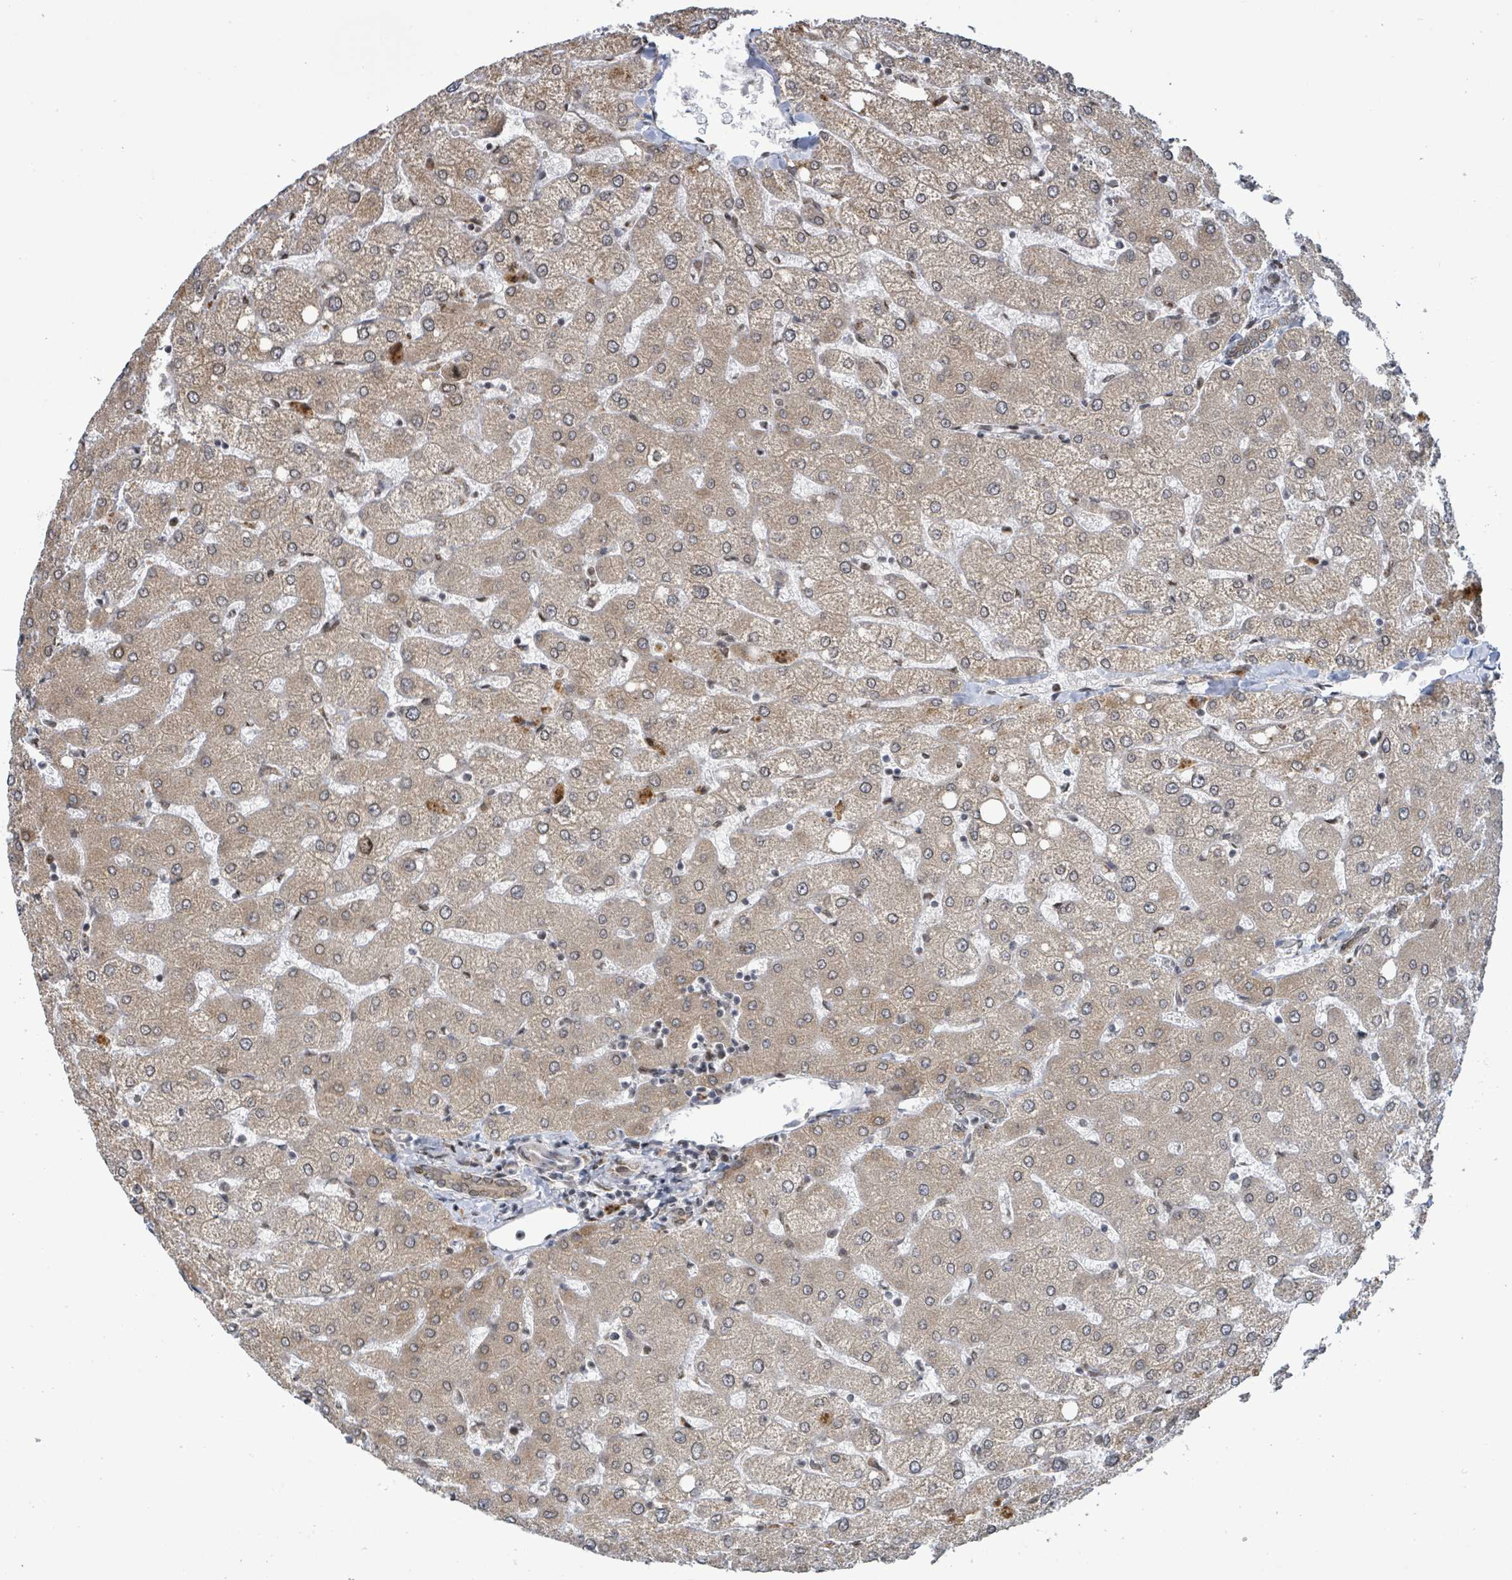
{"staining": {"intensity": "weak", "quantity": ">75%", "location": "cytoplasmic/membranous,nuclear"}, "tissue": "liver", "cell_type": "Cholangiocytes", "image_type": "normal", "snomed": [{"axis": "morphology", "description": "Normal tissue, NOS"}, {"axis": "topography", "description": "Liver"}], "caption": "Immunohistochemistry image of normal liver: human liver stained using immunohistochemistry (IHC) reveals low levels of weak protein expression localized specifically in the cytoplasmic/membranous,nuclear of cholangiocytes, appearing as a cytoplasmic/membranous,nuclear brown color.", "gene": "SBF2", "patient": {"sex": "female", "age": 54}}